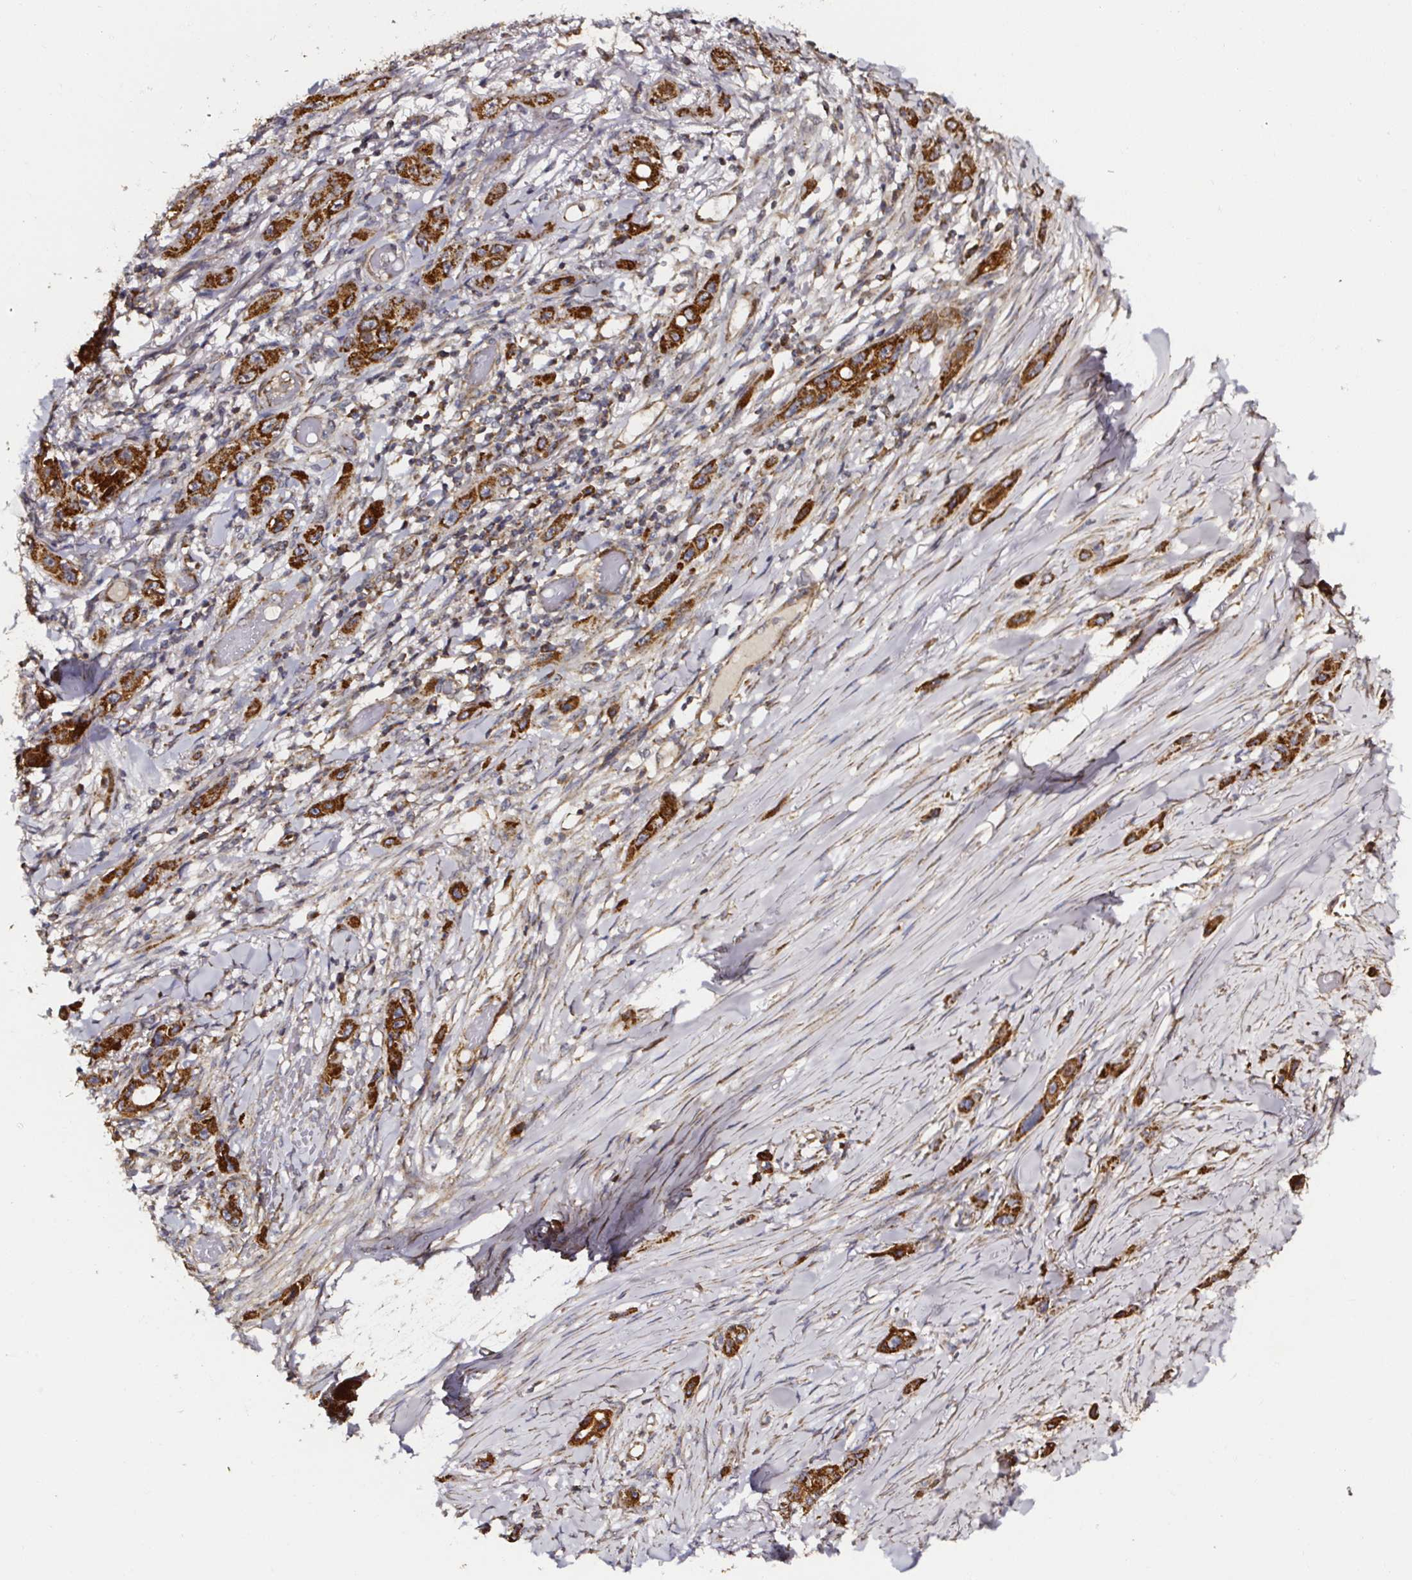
{"staining": {"intensity": "strong", "quantity": ">75%", "location": "cytoplasmic/membranous"}, "tissue": "skin cancer", "cell_type": "Tumor cells", "image_type": "cancer", "snomed": [{"axis": "morphology", "description": "Squamous cell carcinoma, NOS"}, {"axis": "topography", "description": "Skin"}], "caption": "Strong cytoplasmic/membranous protein positivity is present in approximately >75% of tumor cells in skin squamous cell carcinoma.", "gene": "ATAD3B", "patient": {"sex": "female", "age": 69}}